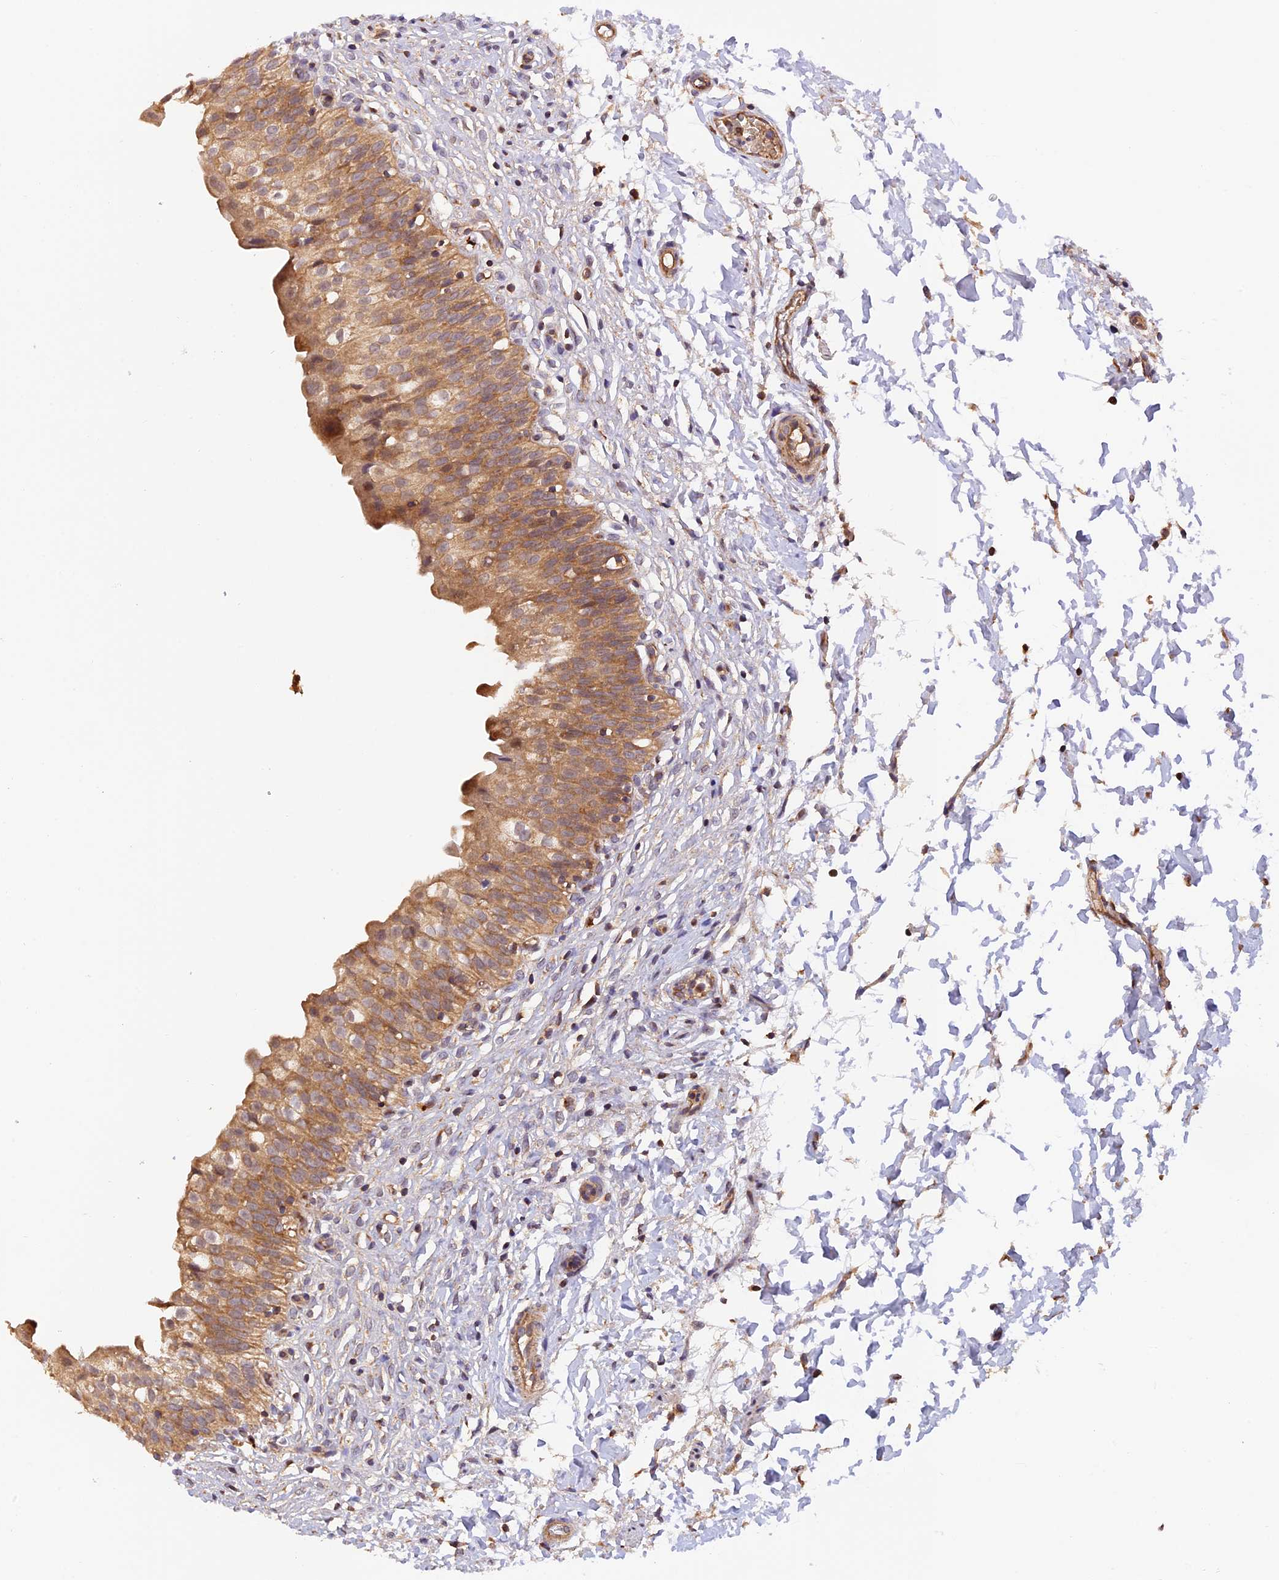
{"staining": {"intensity": "moderate", "quantity": ">75%", "location": "cytoplasmic/membranous"}, "tissue": "urinary bladder", "cell_type": "Urothelial cells", "image_type": "normal", "snomed": [{"axis": "morphology", "description": "Normal tissue, NOS"}, {"axis": "topography", "description": "Urinary bladder"}], "caption": "Normal urinary bladder shows moderate cytoplasmic/membranous positivity in about >75% of urothelial cells Using DAB (3,3'-diaminobenzidine) (brown) and hematoxylin (blue) stains, captured at high magnification using brightfield microscopy..", "gene": "MNS1", "patient": {"sex": "male", "age": 55}}